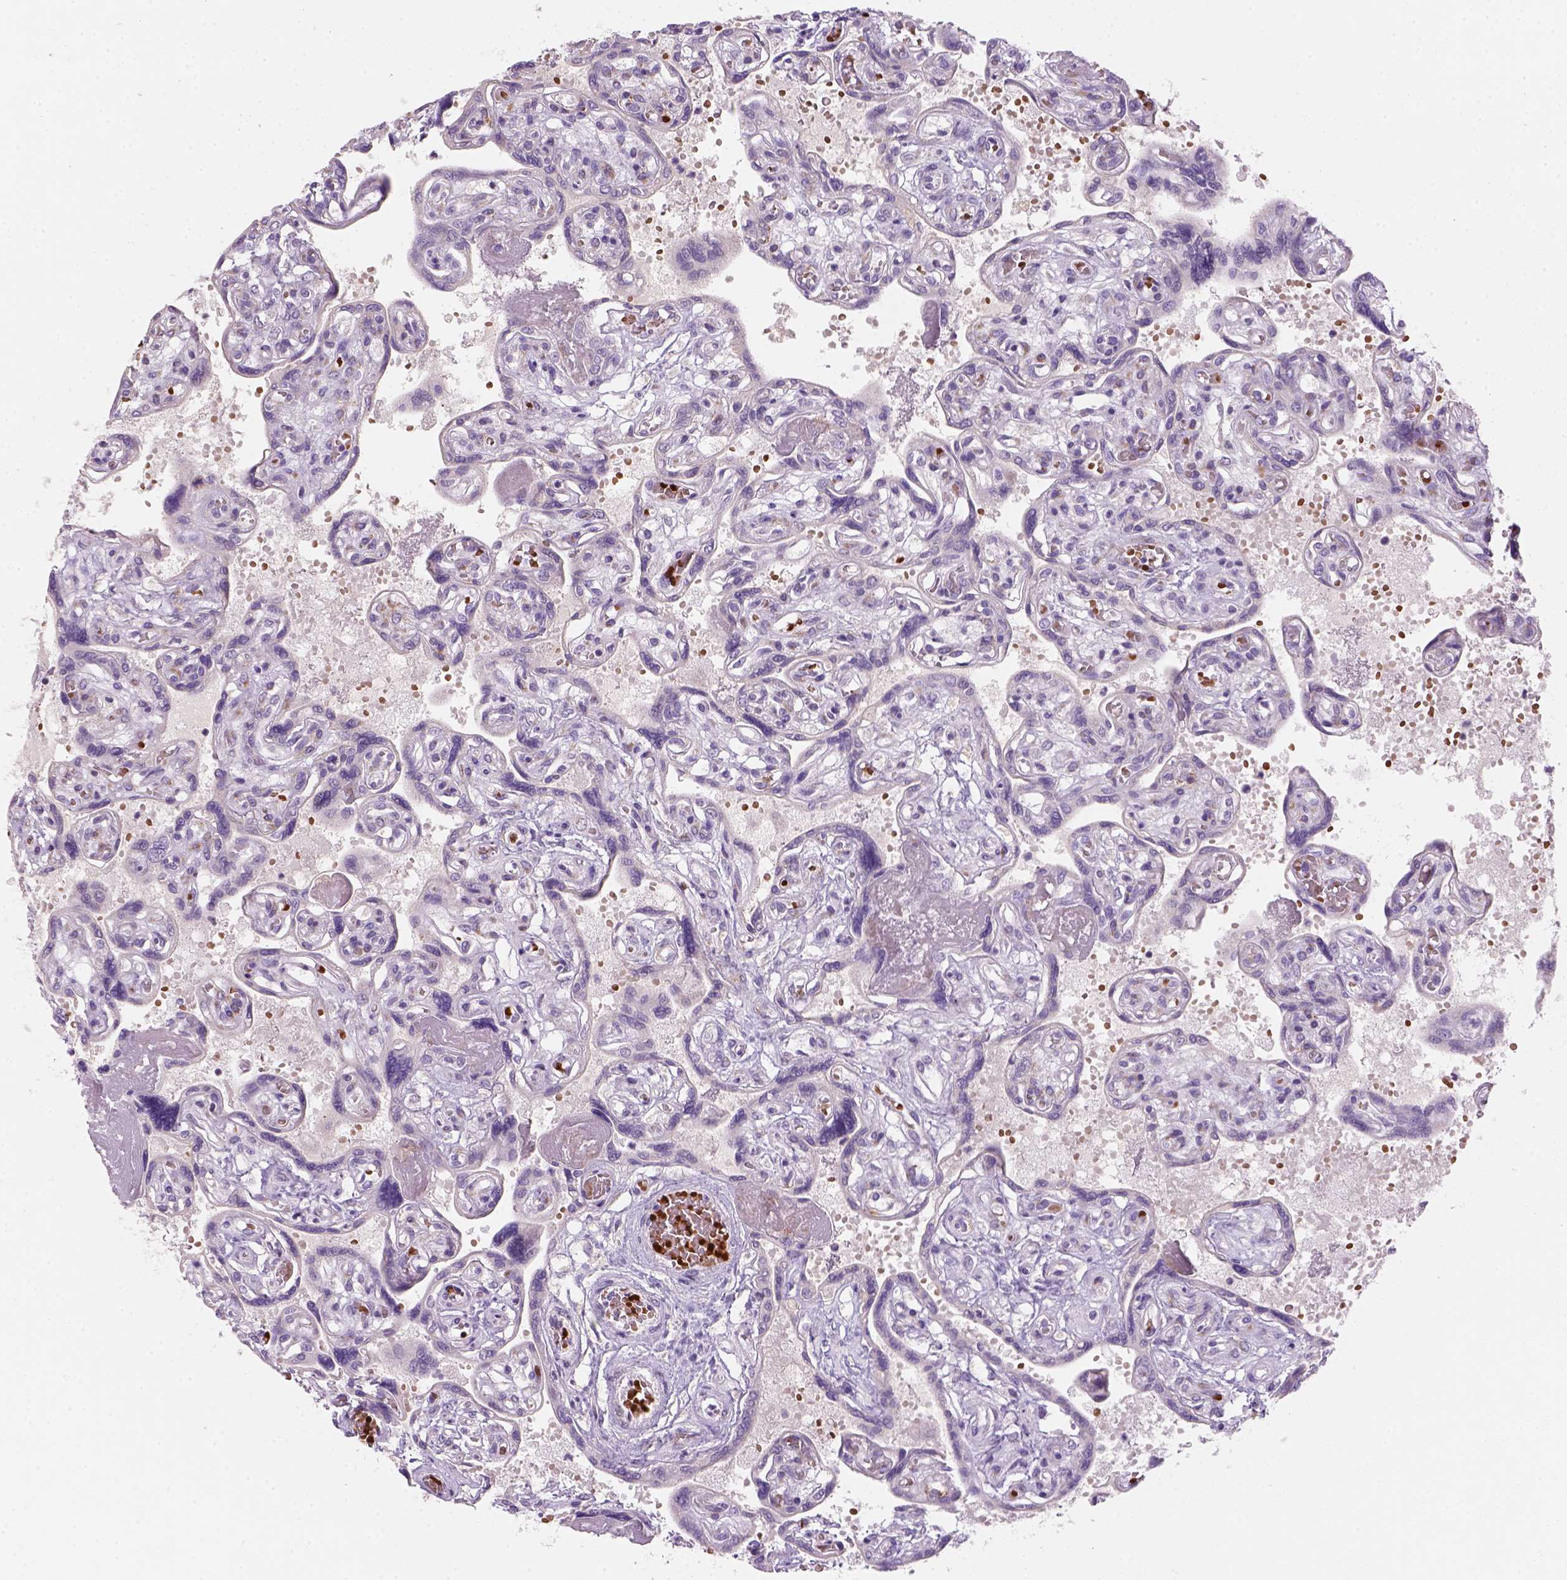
{"staining": {"intensity": "negative", "quantity": "none", "location": "none"}, "tissue": "placenta", "cell_type": "Decidual cells", "image_type": "normal", "snomed": [{"axis": "morphology", "description": "Normal tissue, NOS"}, {"axis": "topography", "description": "Placenta"}], "caption": "High magnification brightfield microscopy of normal placenta stained with DAB (brown) and counterstained with hematoxylin (blue): decidual cells show no significant positivity.", "gene": "ZMAT4", "patient": {"sex": "female", "age": 32}}